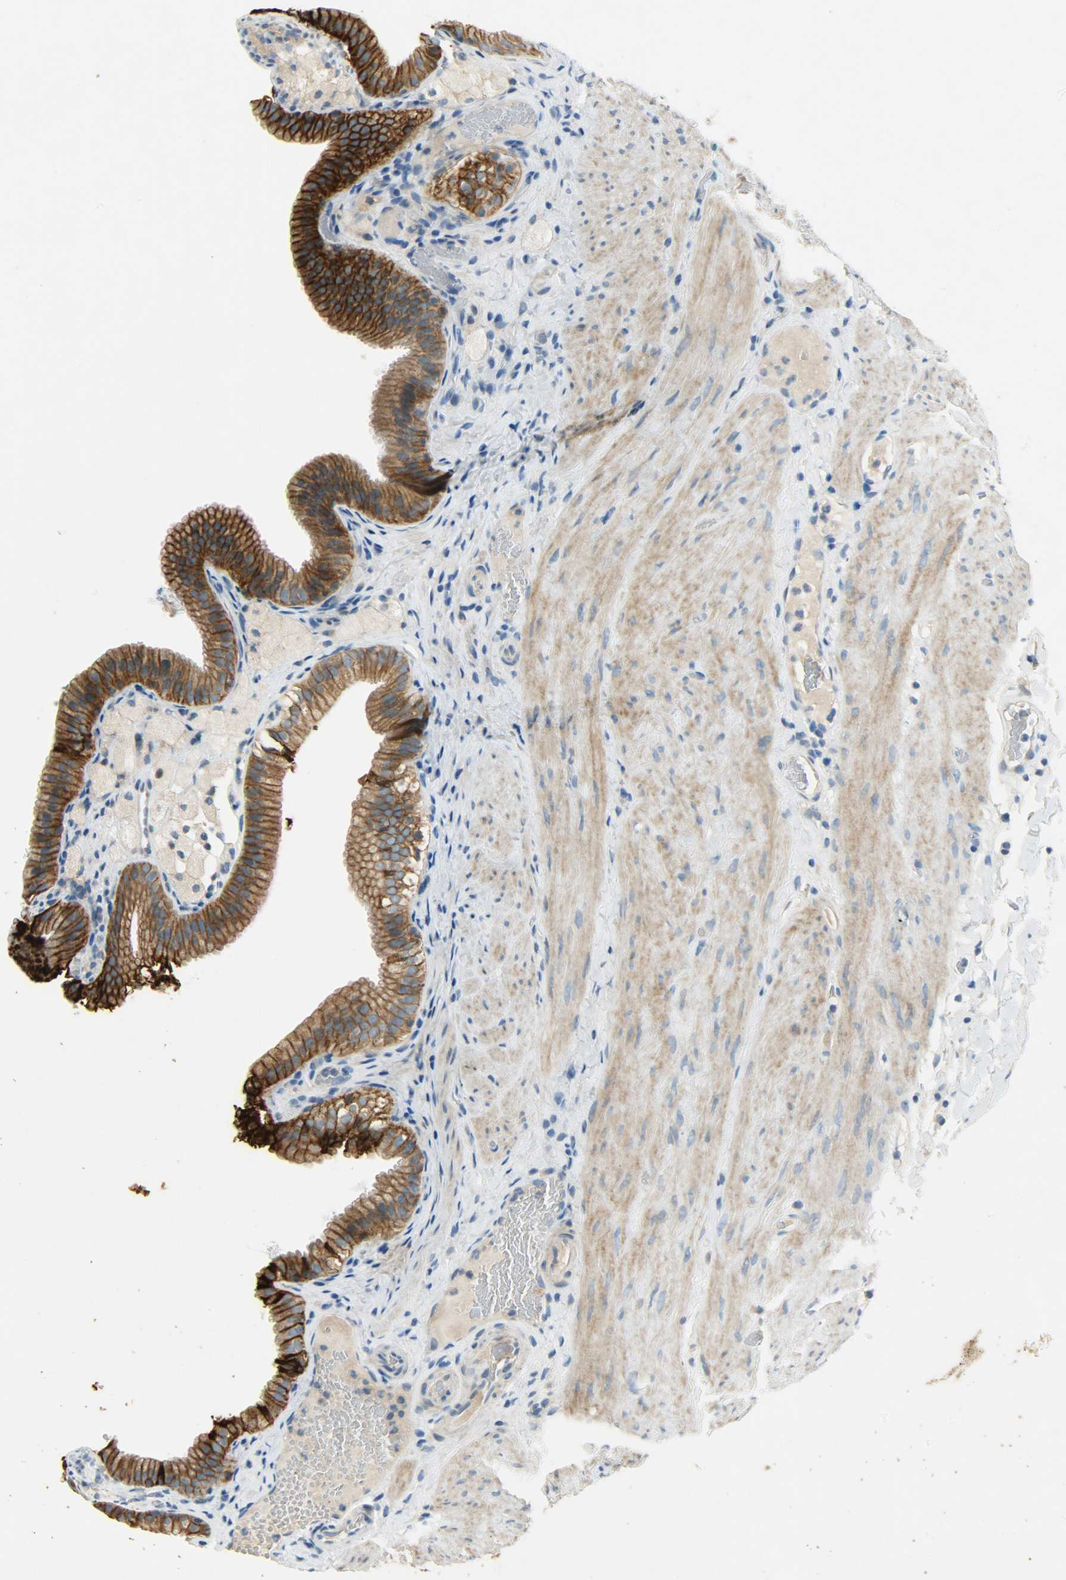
{"staining": {"intensity": "strong", "quantity": ">75%", "location": "cytoplasmic/membranous"}, "tissue": "gallbladder", "cell_type": "Glandular cells", "image_type": "normal", "snomed": [{"axis": "morphology", "description": "Normal tissue, NOS"}, {"axis": "topography", "description": "Gallbladder"}], "caption": "The micrograph displays a brown stain indicating the presence of a protein in the cytoplasmic/membranous of glandular cells in gallbladder. The protein of interest is shown in brown color, while the nuclei are stained blue.", "gene": "DSG2", "patient": {"sex": "female", "age": 24}}